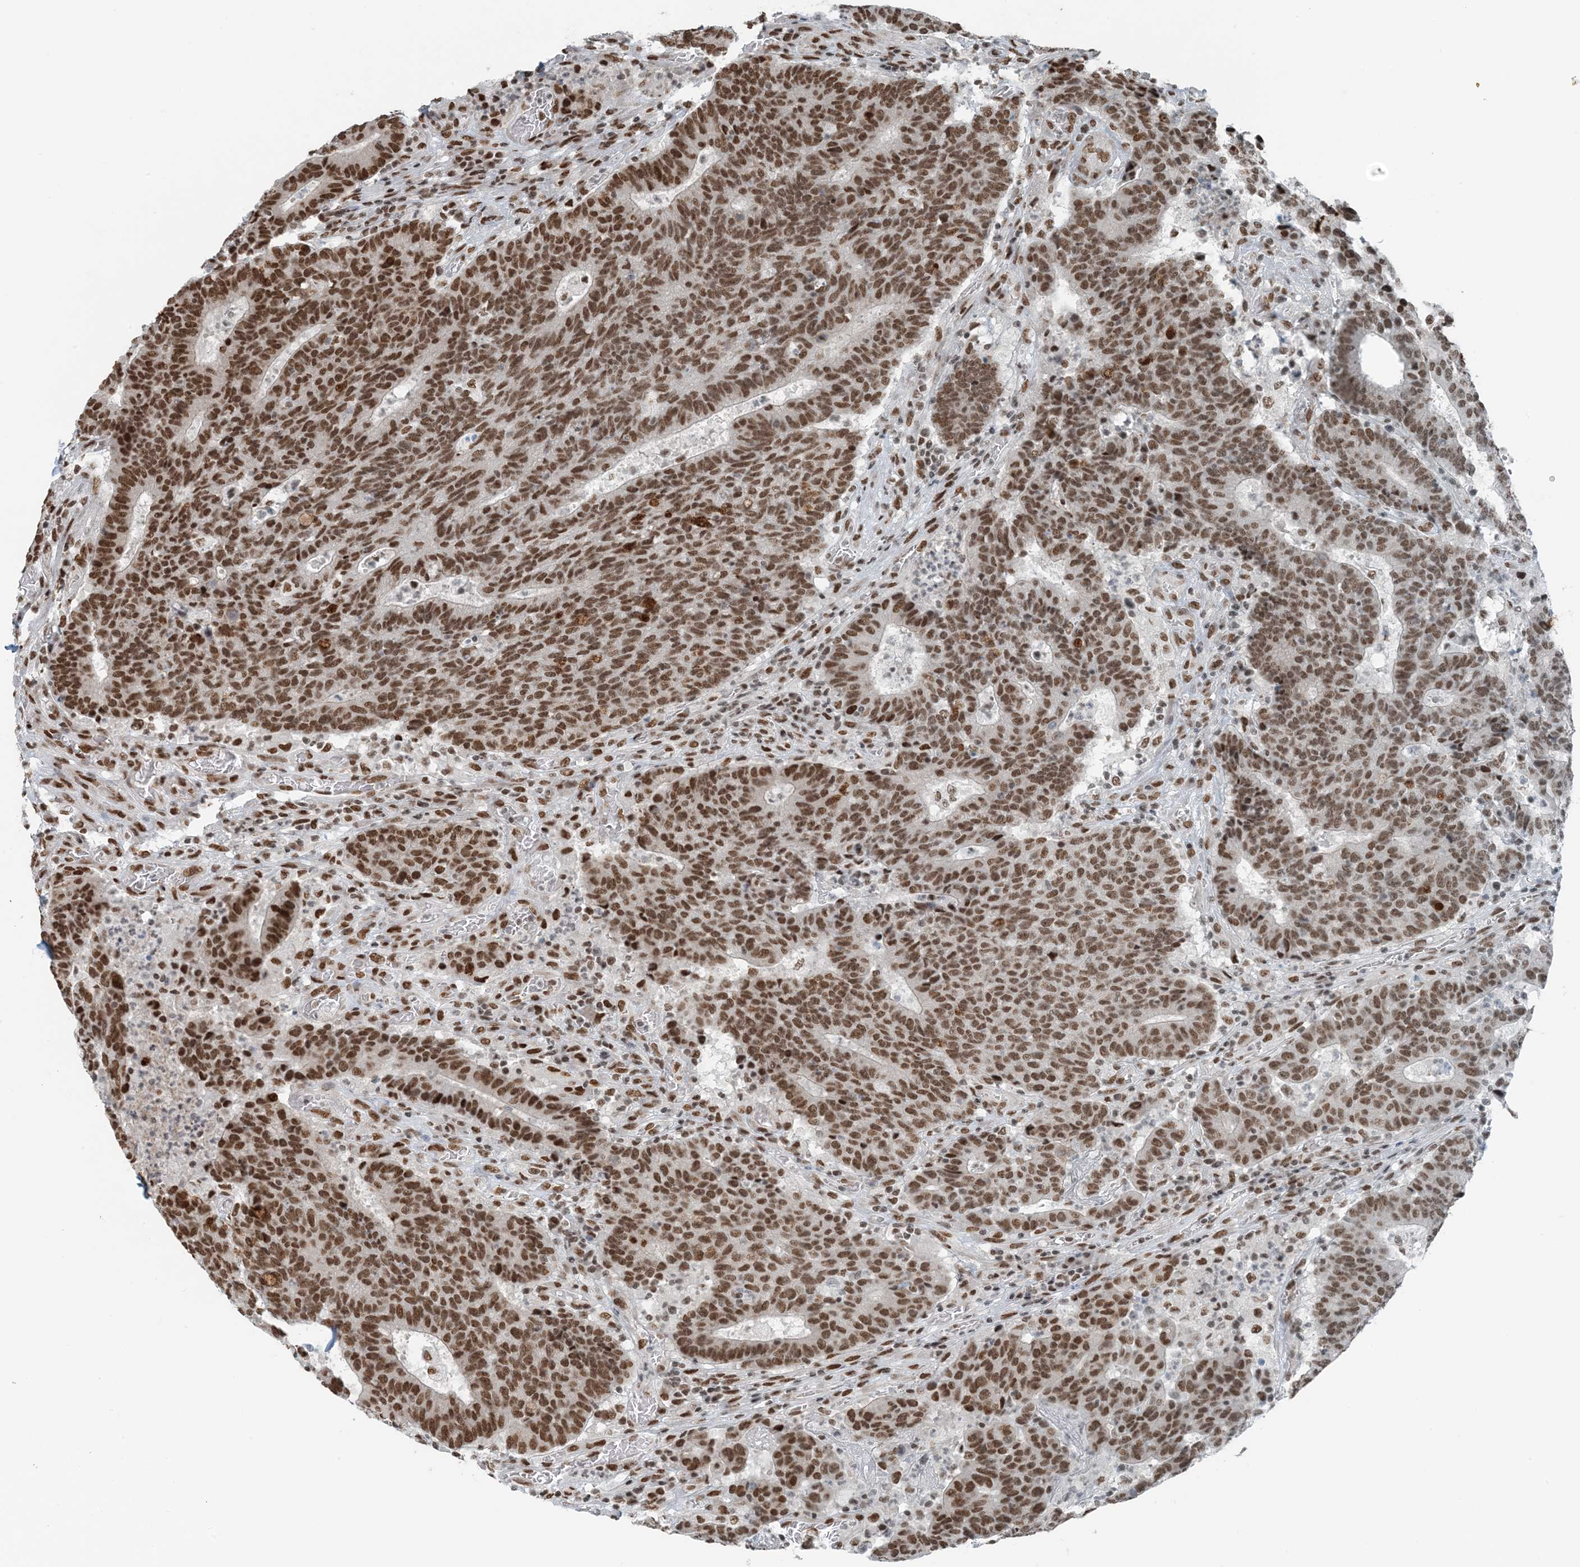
{"staining": {"intensity": "strong", "quantity": ">75%", "location": "nuclear"}, "tissue": "colorectal cancer", "cell_type": "Tumor cells", "image_type": "cancer", "snomed": [{"axis": "morphology", "description": "Adenocarcinoma, NOS"}, {"axis": "topography", "description": "Colon"}], "caption": "Tumor cells reveal strong nuclear expression in about >75% of cells in colorectal adenocarcinoma.", "gene": "ZNF500", "patient": {"sex": "female", "age": 75}}